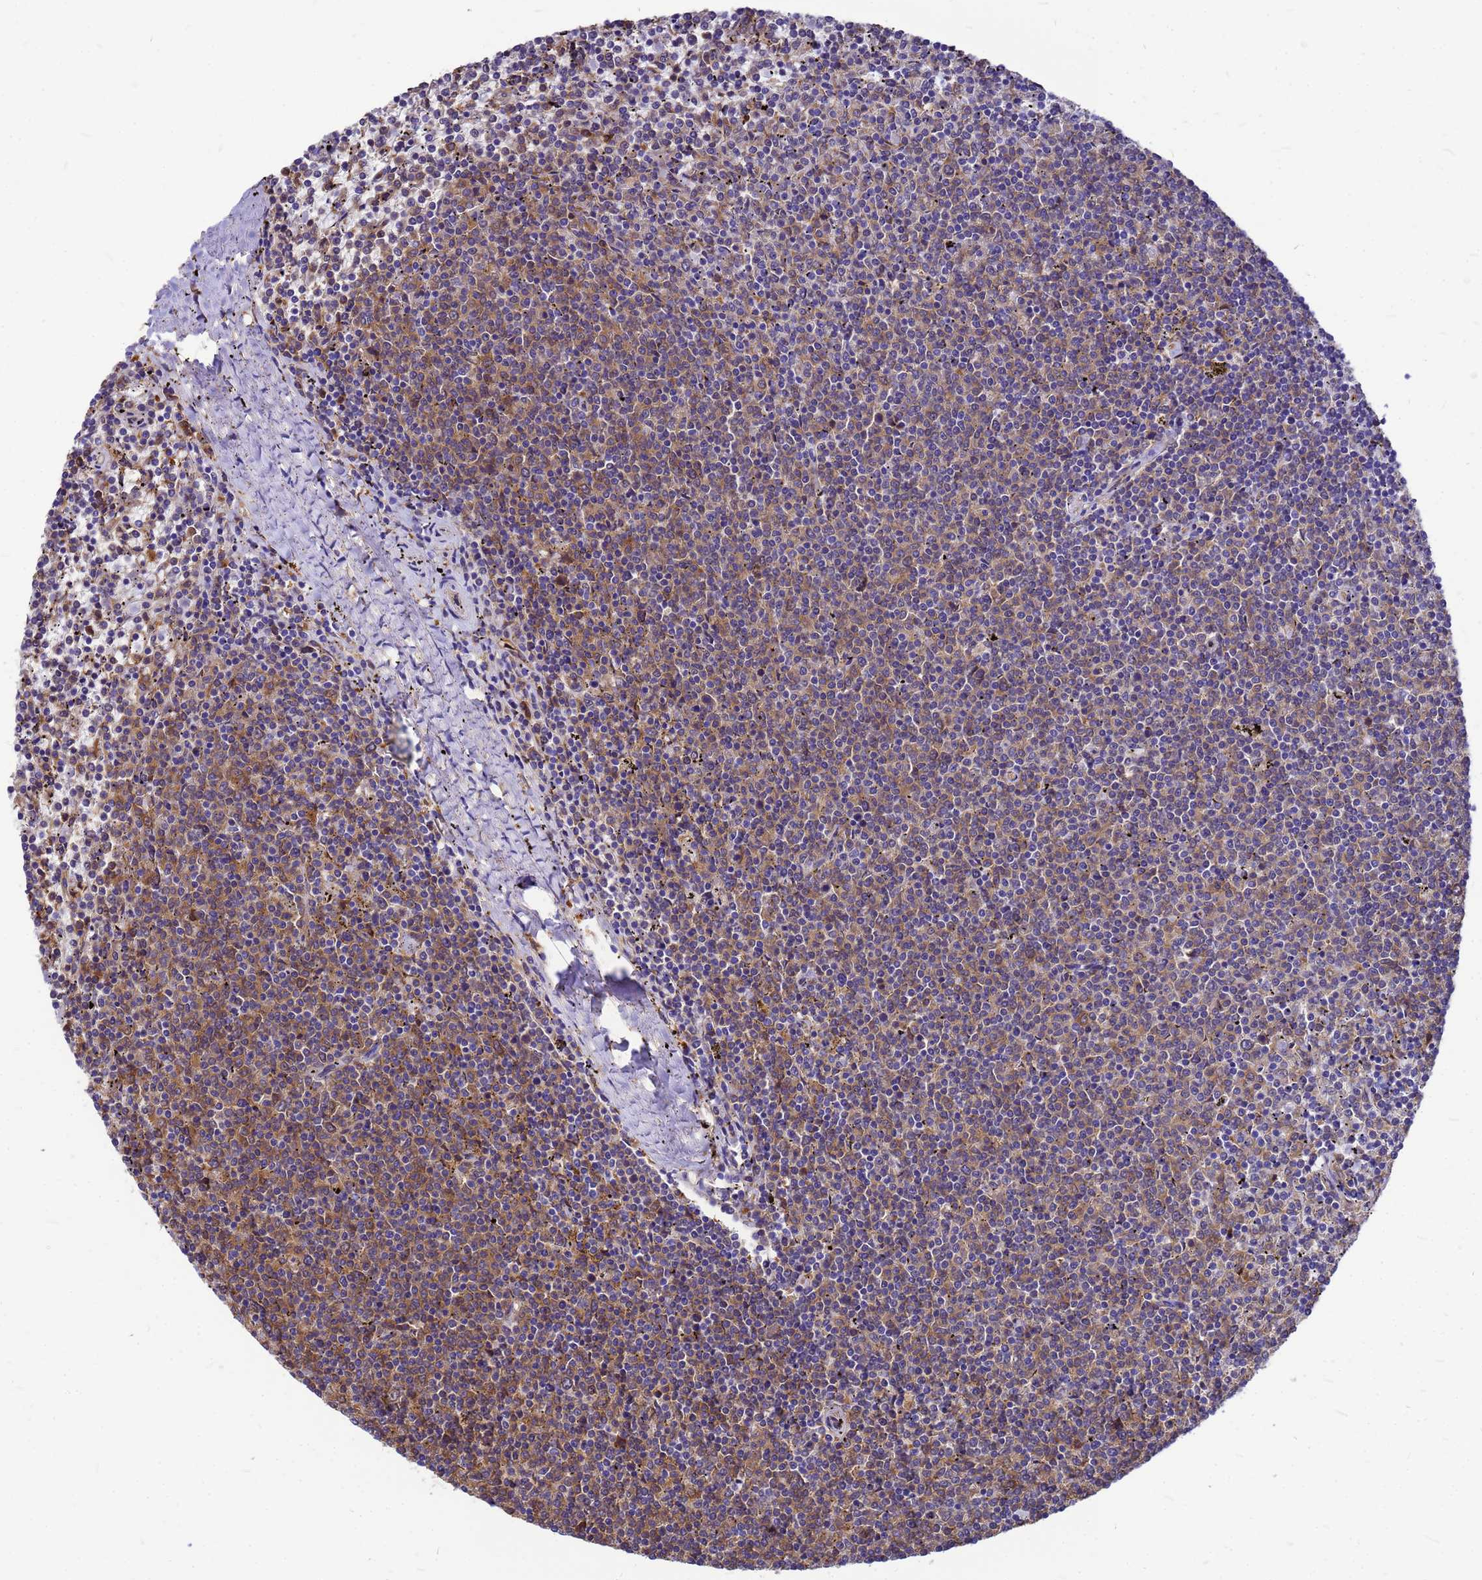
{"staining": {"intensity": "weak", "quantity": "25%-75%", "location": "cytoplasmic/membranous"}, "tissue": "lymphoma", "cell_type": "Tumor cells", "image_type": "cancer", "snomed": [{"axis": "morphology", "description": "Malignant lymphoma, non-Hodgkin's type, Low grade"}, {"axis": "topography", "description": "Spleen"}], "caption": "A brown stain labels weak cytoplasmic/membranous staining of a protein in lymphoma tumor cells.", "gene": "GID4", "patient": {"sex": "female", "age": 50}}